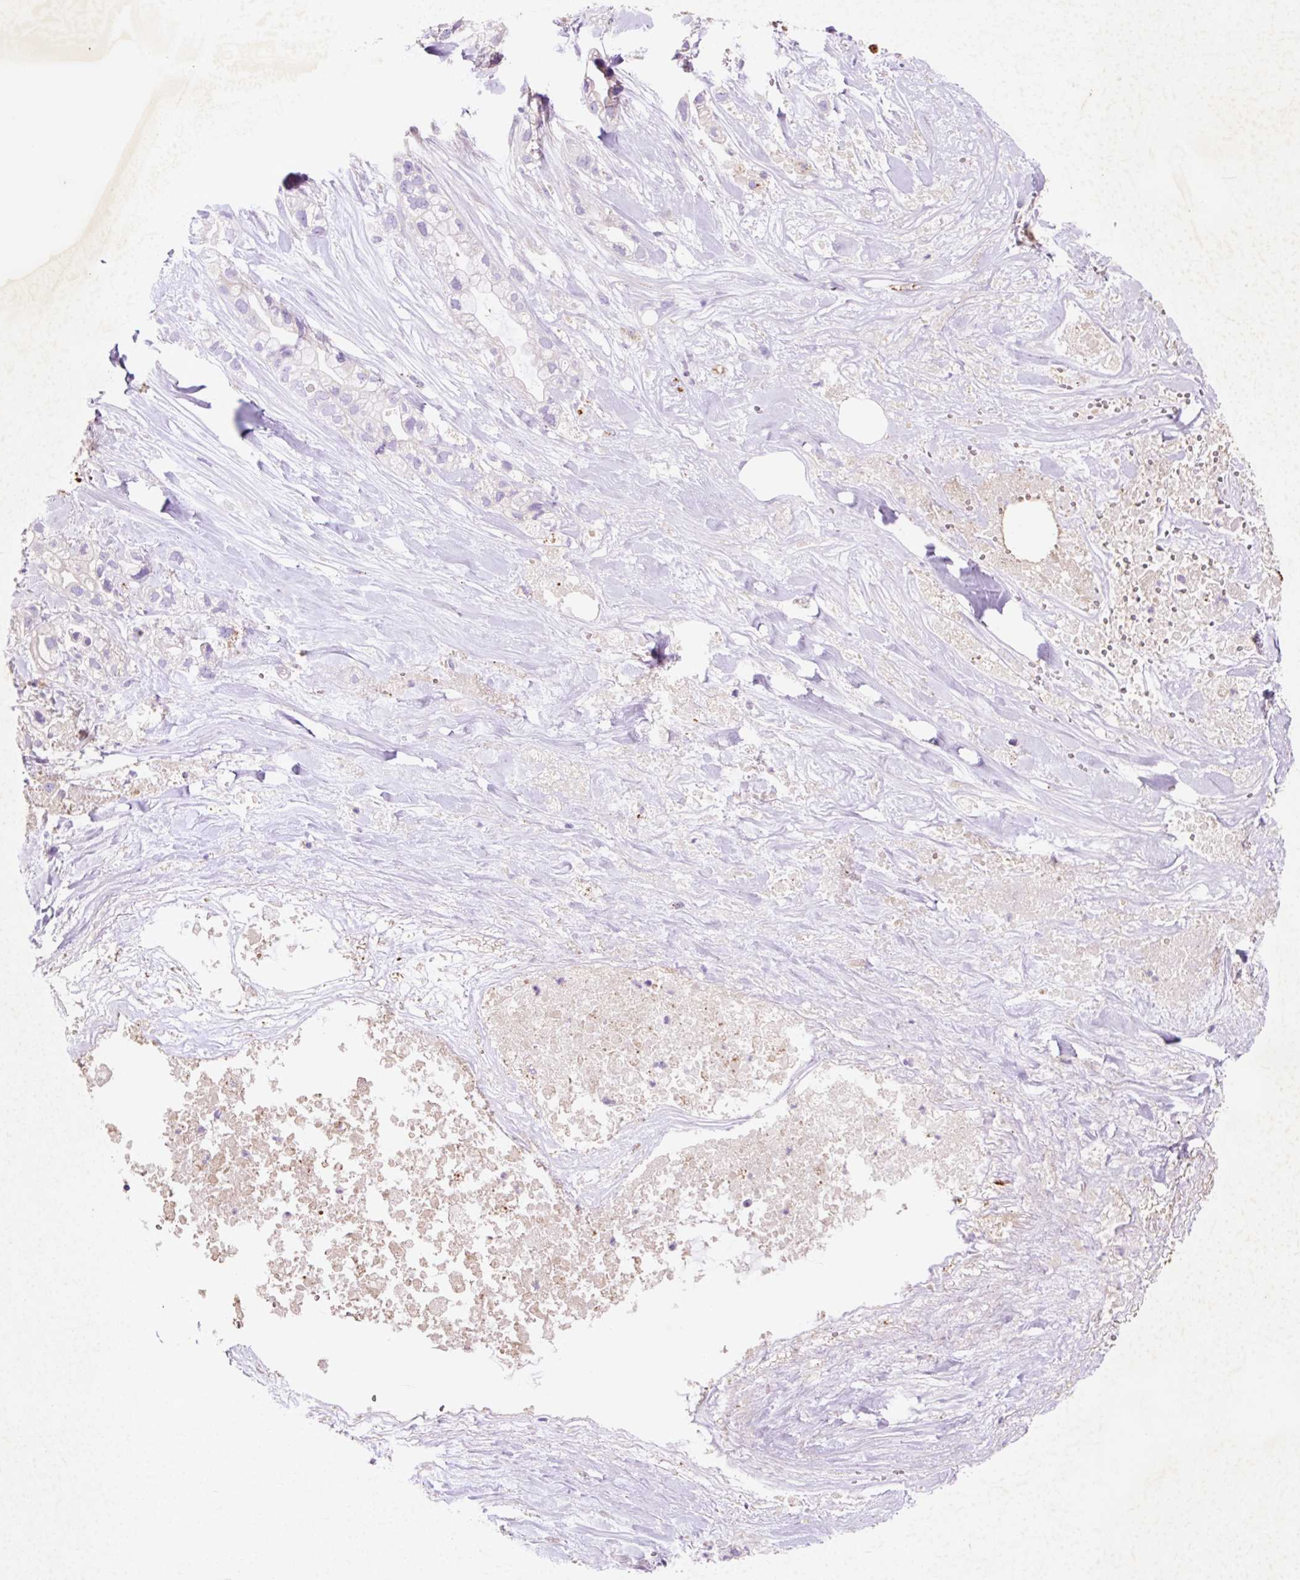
{"staining": {"intensity": "negative", "quantity": "none", "location": "none"}, "tissue": "pancreatic cancer", "cell_type": "Tumor cells", "image_type": "cancer", "snomed": [{"axis": "morphology", "description": "Adenocarcinoma, NOS"}, {"axis": "topography", "description": "Pancreas"}], "caption": "An image of human adenocarcinoma (pancreatic) is negative for staining in tumor cells.", "gene": "HEXA", "patient": {"sex": "male", "age": 44}}